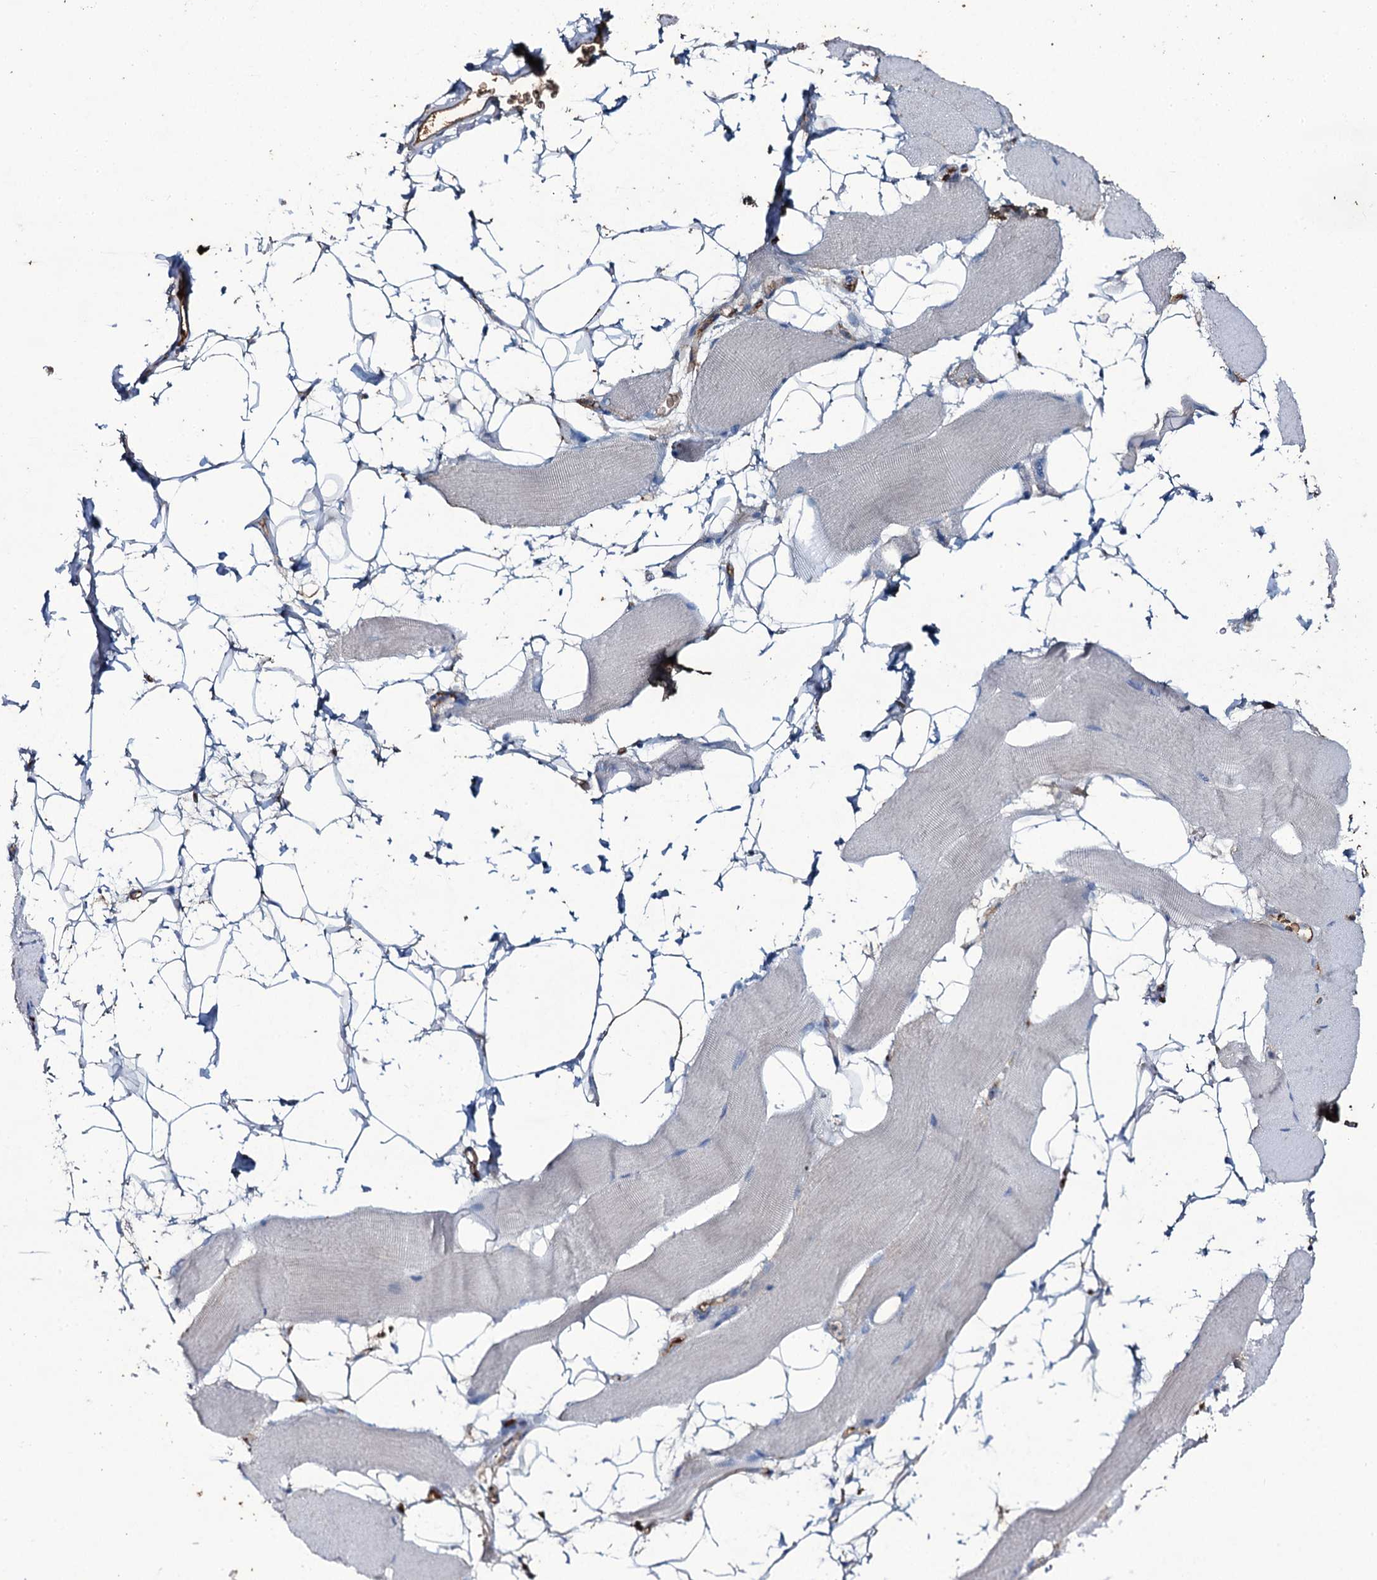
{"staining": {"intensity": "weak", "quantity": "<25%", "location": "cytoplasmic/membranous"}, "tissue": "skeletal muscle", "cell_type": "Myocytes", "image_type": "normal", "snomed": [{"axis": "morphology", "description": "Normal tissue, NOS"}, {"axis": "topography", "description": "Skeletal muscle"}, {"axis": "topography", "description": "Parathyroid gland"}], "caption": "Immunohistochemical staining of unremarkable skeletal muscle demonstrates no significant staining in myocytes.", "gene": "EDN1", "patient": {"sex": "female", "age": 37}}